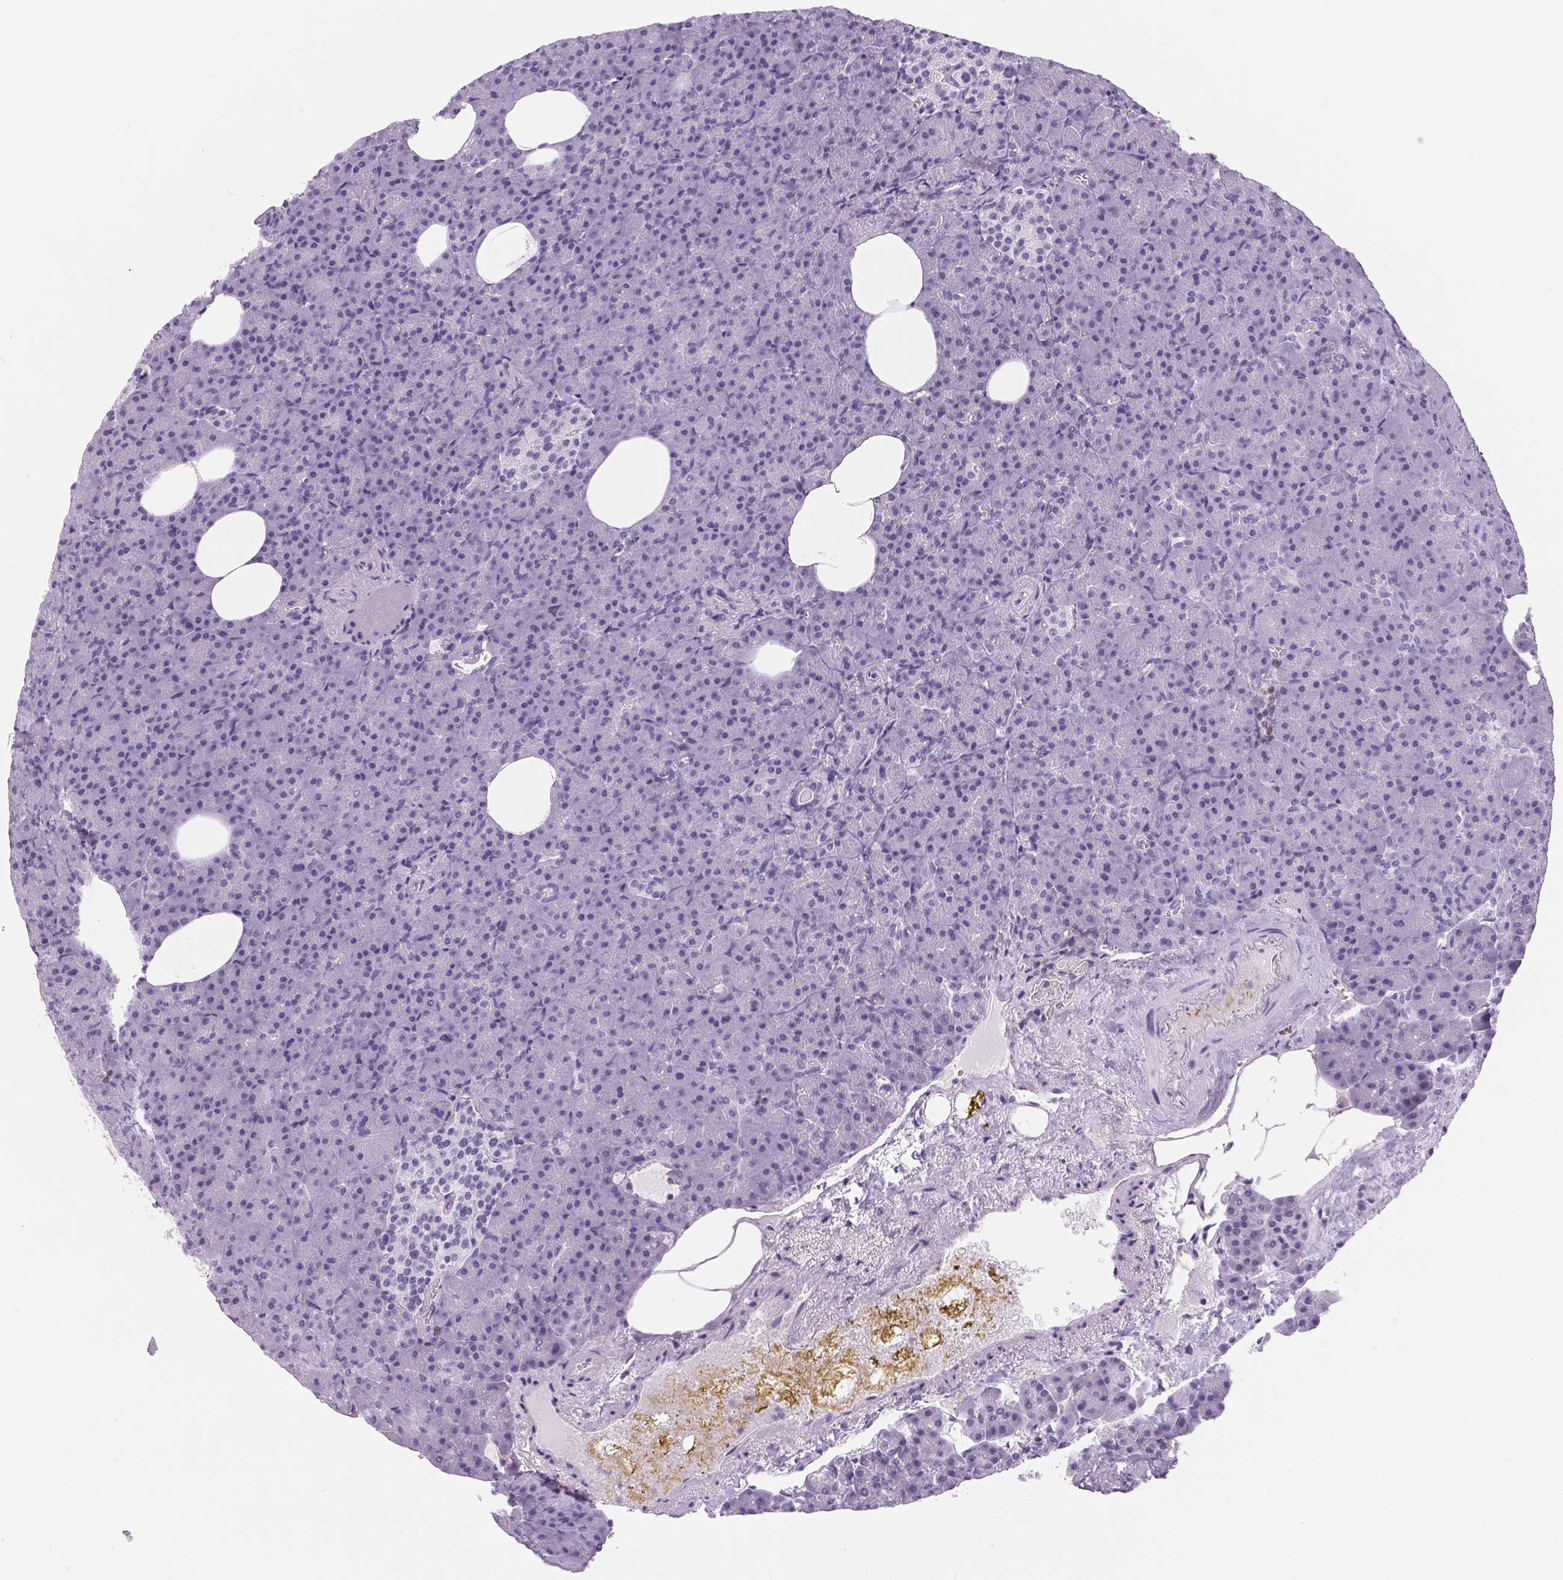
{"staining": {"intensity": "negative", "quantity": "none", "location": "none"}, "tissue": "pancreas", "cell_type": "Exocrine glandular cells", "image_type": "normal", "snomed": [{"axis": "morphology", "description": "Normal tissue, NOS"}, {"axis": "topography", "description": "Pancreas"}], "caption": "Exocrine glandular cells show no significant expression in benign pancreas. (Immunohistochemistry, brightfield microscopy, high magnification).", "gene": "S100A2", "patient": {"sex": "female", "age": 74}}